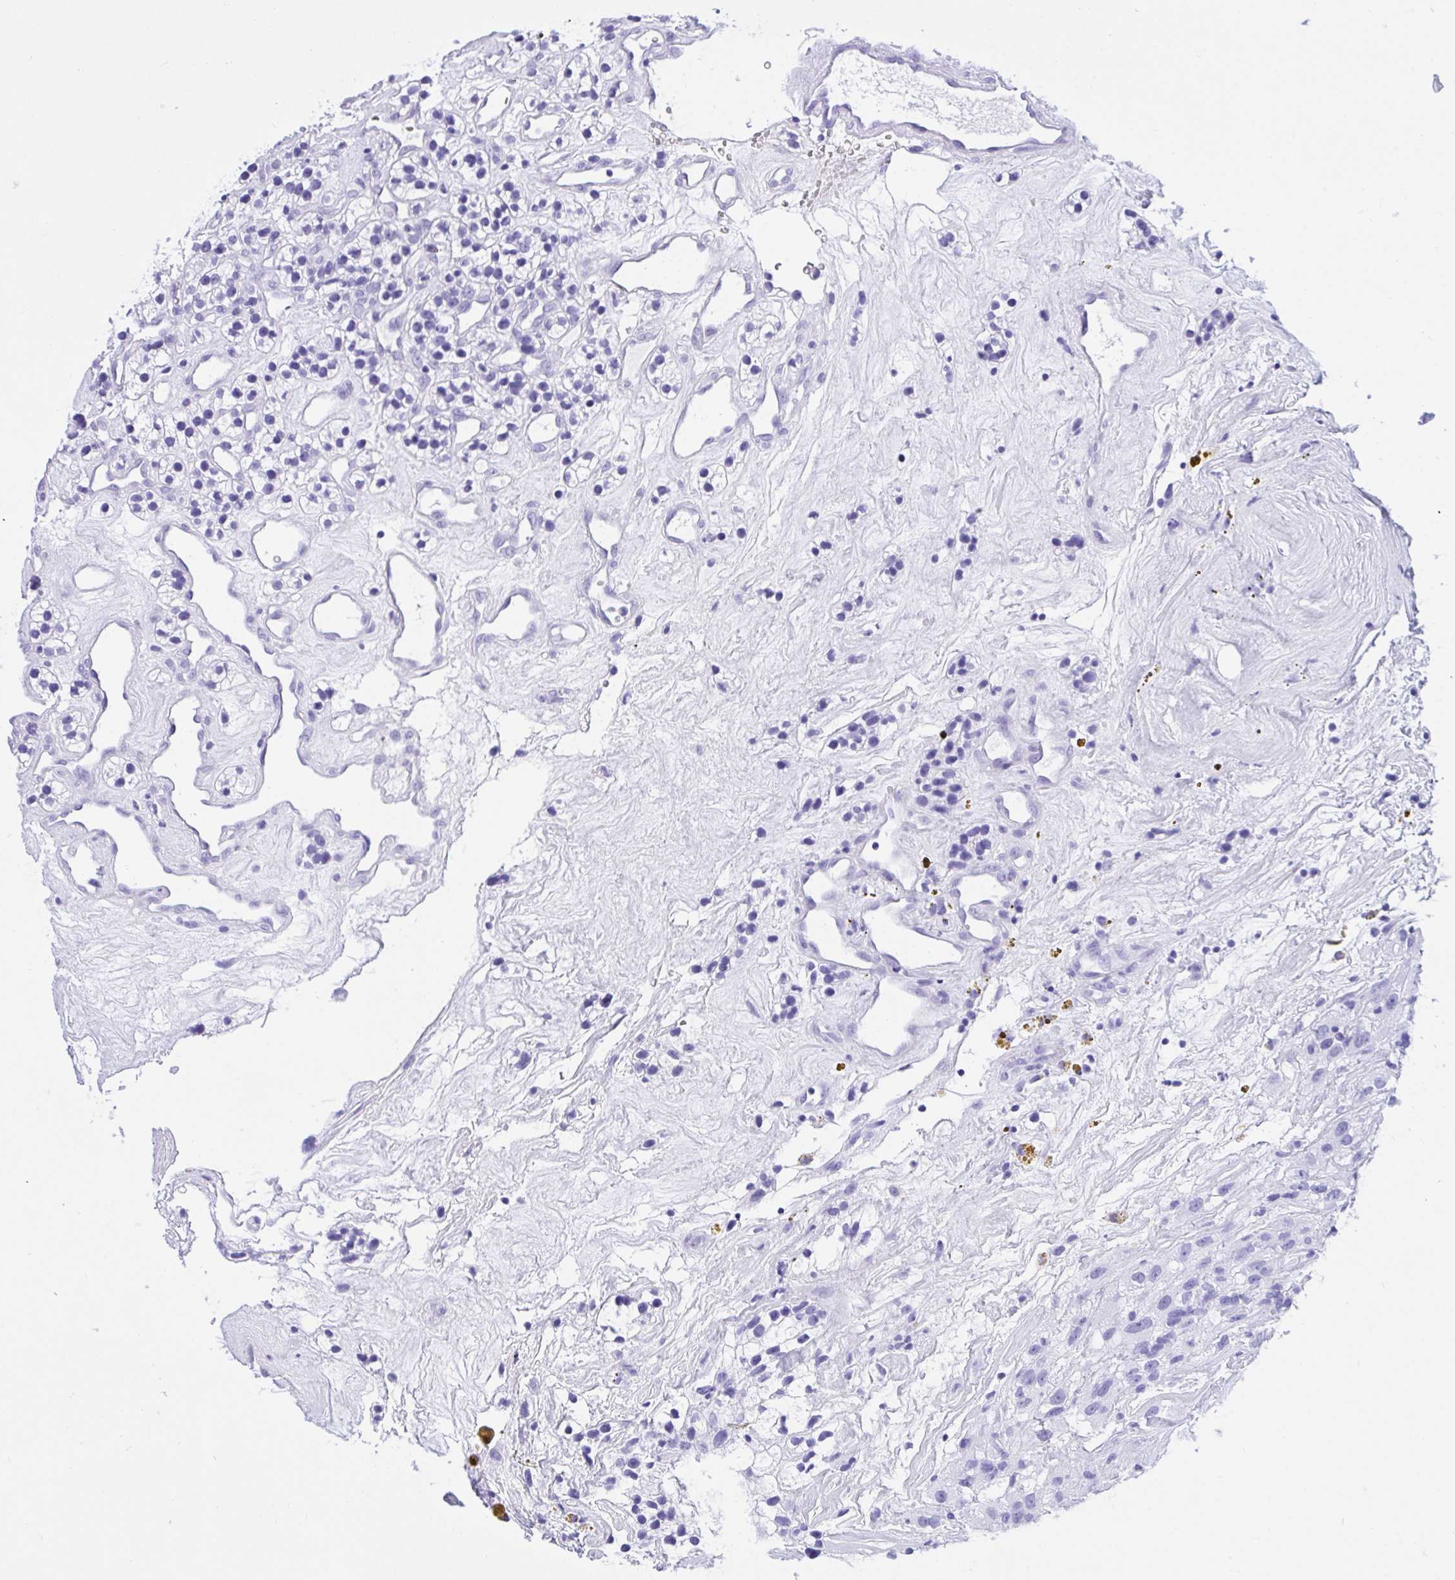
{"staining": {"intensity": "negative", "quantity": "none", "location": "none"}, "tissue": "renal cancer", "cell_type": "Tumor cells", "image_type": "cancer", "snomed": [{"axis": "morphology", "description": "Adenocarcinoma, NOS"}, {"axis": "topography", "description": "Kidney"}], "caption": "This is an immunohistochemistry histopathology image of human adenocarcinoma (renal). There is no positivity in tumor cells.", "gene": "TLN2", "patient": {"sex": "female", "age": 57}}